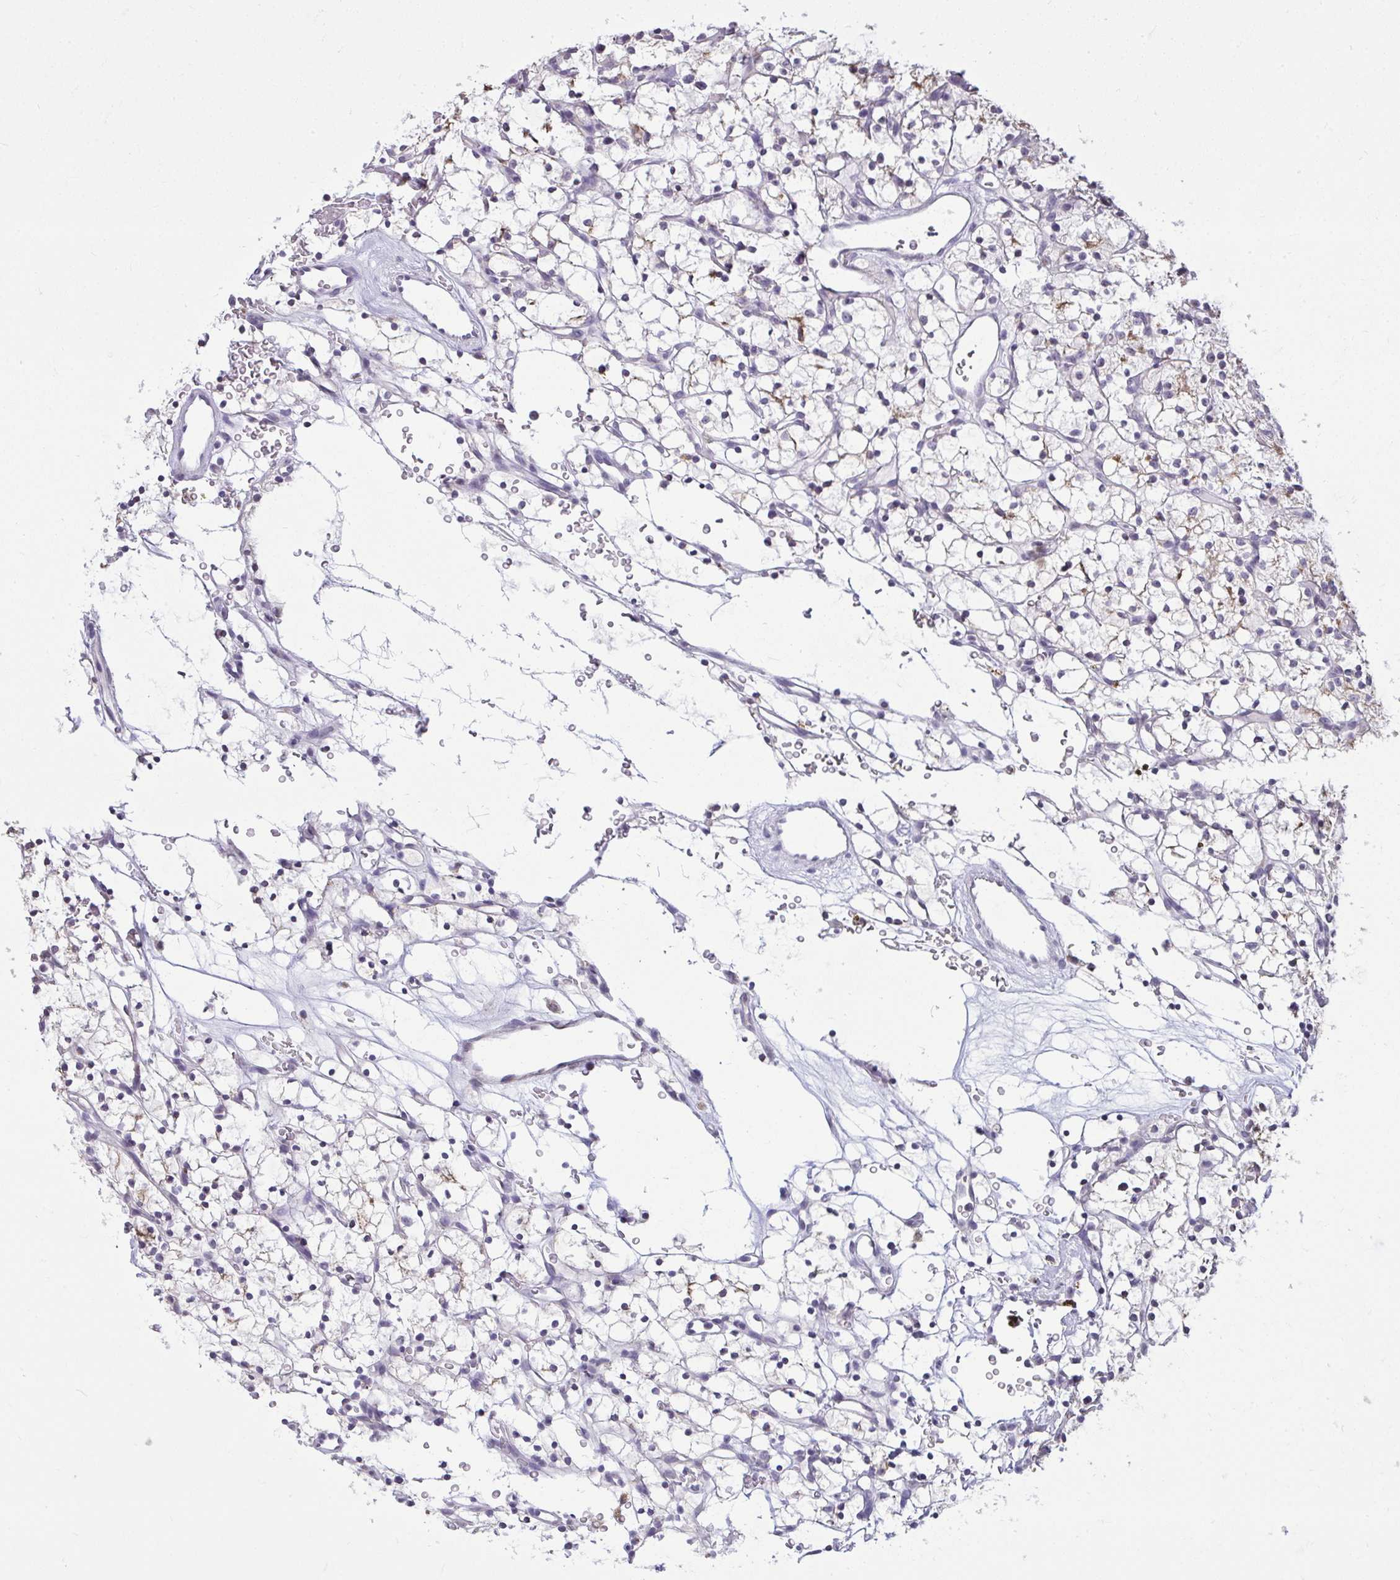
{"staining": {"intensity": "weak", "quantity": "<25%", "location": "cytoplasmic/membranous"}, "tissue": "renal cancer", "cell_type": "Tumor cells", "image_type": "cancer", "snomed": [{"axis": "morphology", "description": "Adenocarcinoma, NOS"}, {"axis": "topography", "description": "Kidney"}], "caption": "This is an immunohistochemistry micrograph of renal adenocarcinoma. There is no positivity in tumor cells.", "gene": "NPPA", "patient": {"sex": "female", "age": 64}}